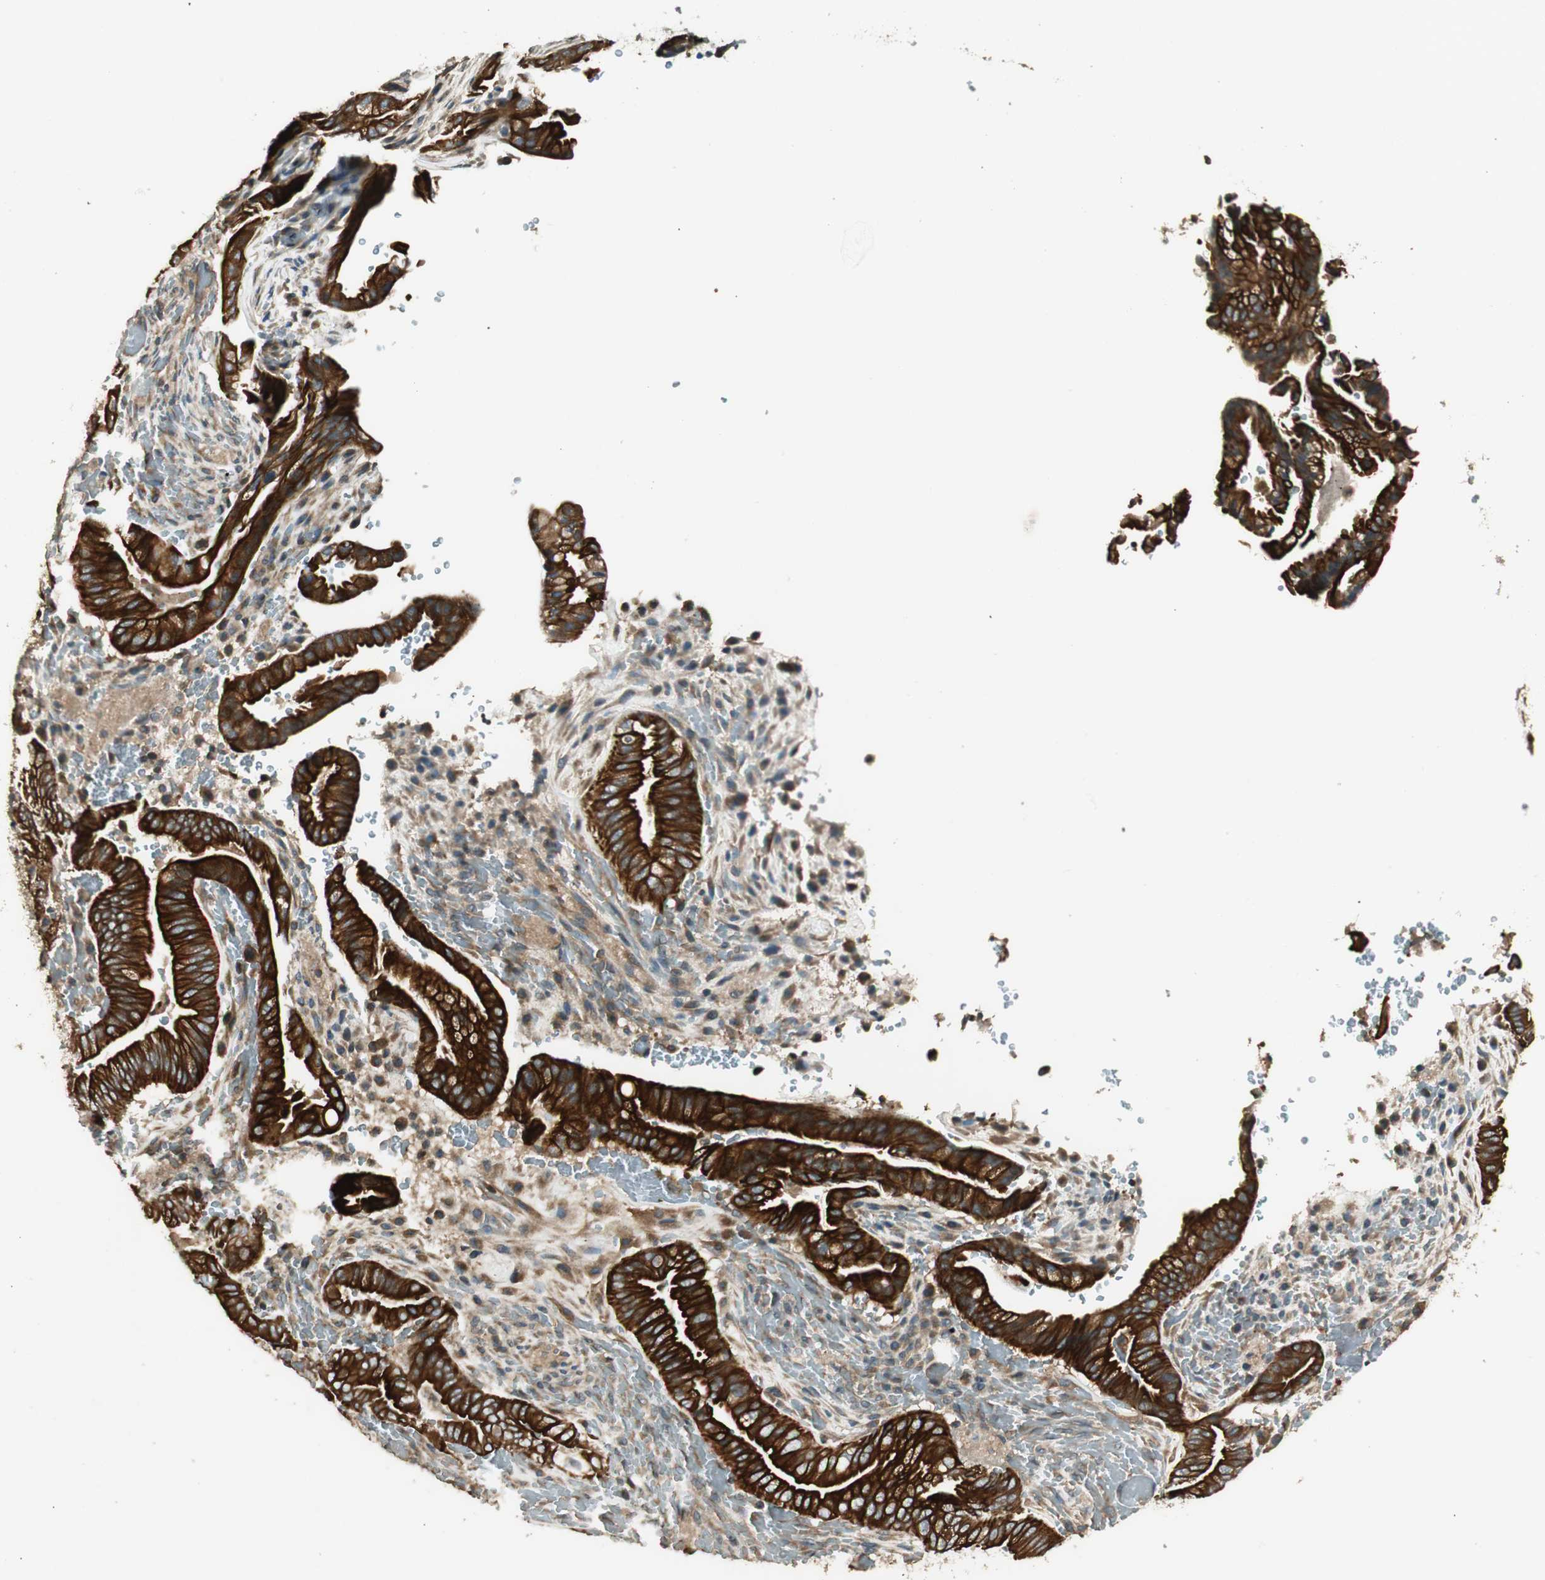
{"staining": {"intensity": "strong", "quantity": ">75%", "location": "cytoplasmic/membranous"}, "tissue": "liver cancer", "cell_type": "Tumor cells", "image_type": "cancer", "snomed": [{"axis": "morphology", "description": "Cholangiocarcinoma"}, {"axis": "topography", "description": "Liver"}], "caption": "Liver cholangiocarcinoma tissue shows strong cytoplasmic/membranous positivity in approximately >75% of tumor cells, visualized by immunohistochemistry. The staining is performed using DAB brown chromogen to label protein expression. The nuclei are counter-stained blue using hematoxylin.", "gene": "PFDN5", "patient": {"sex": "female", "age": 68}}